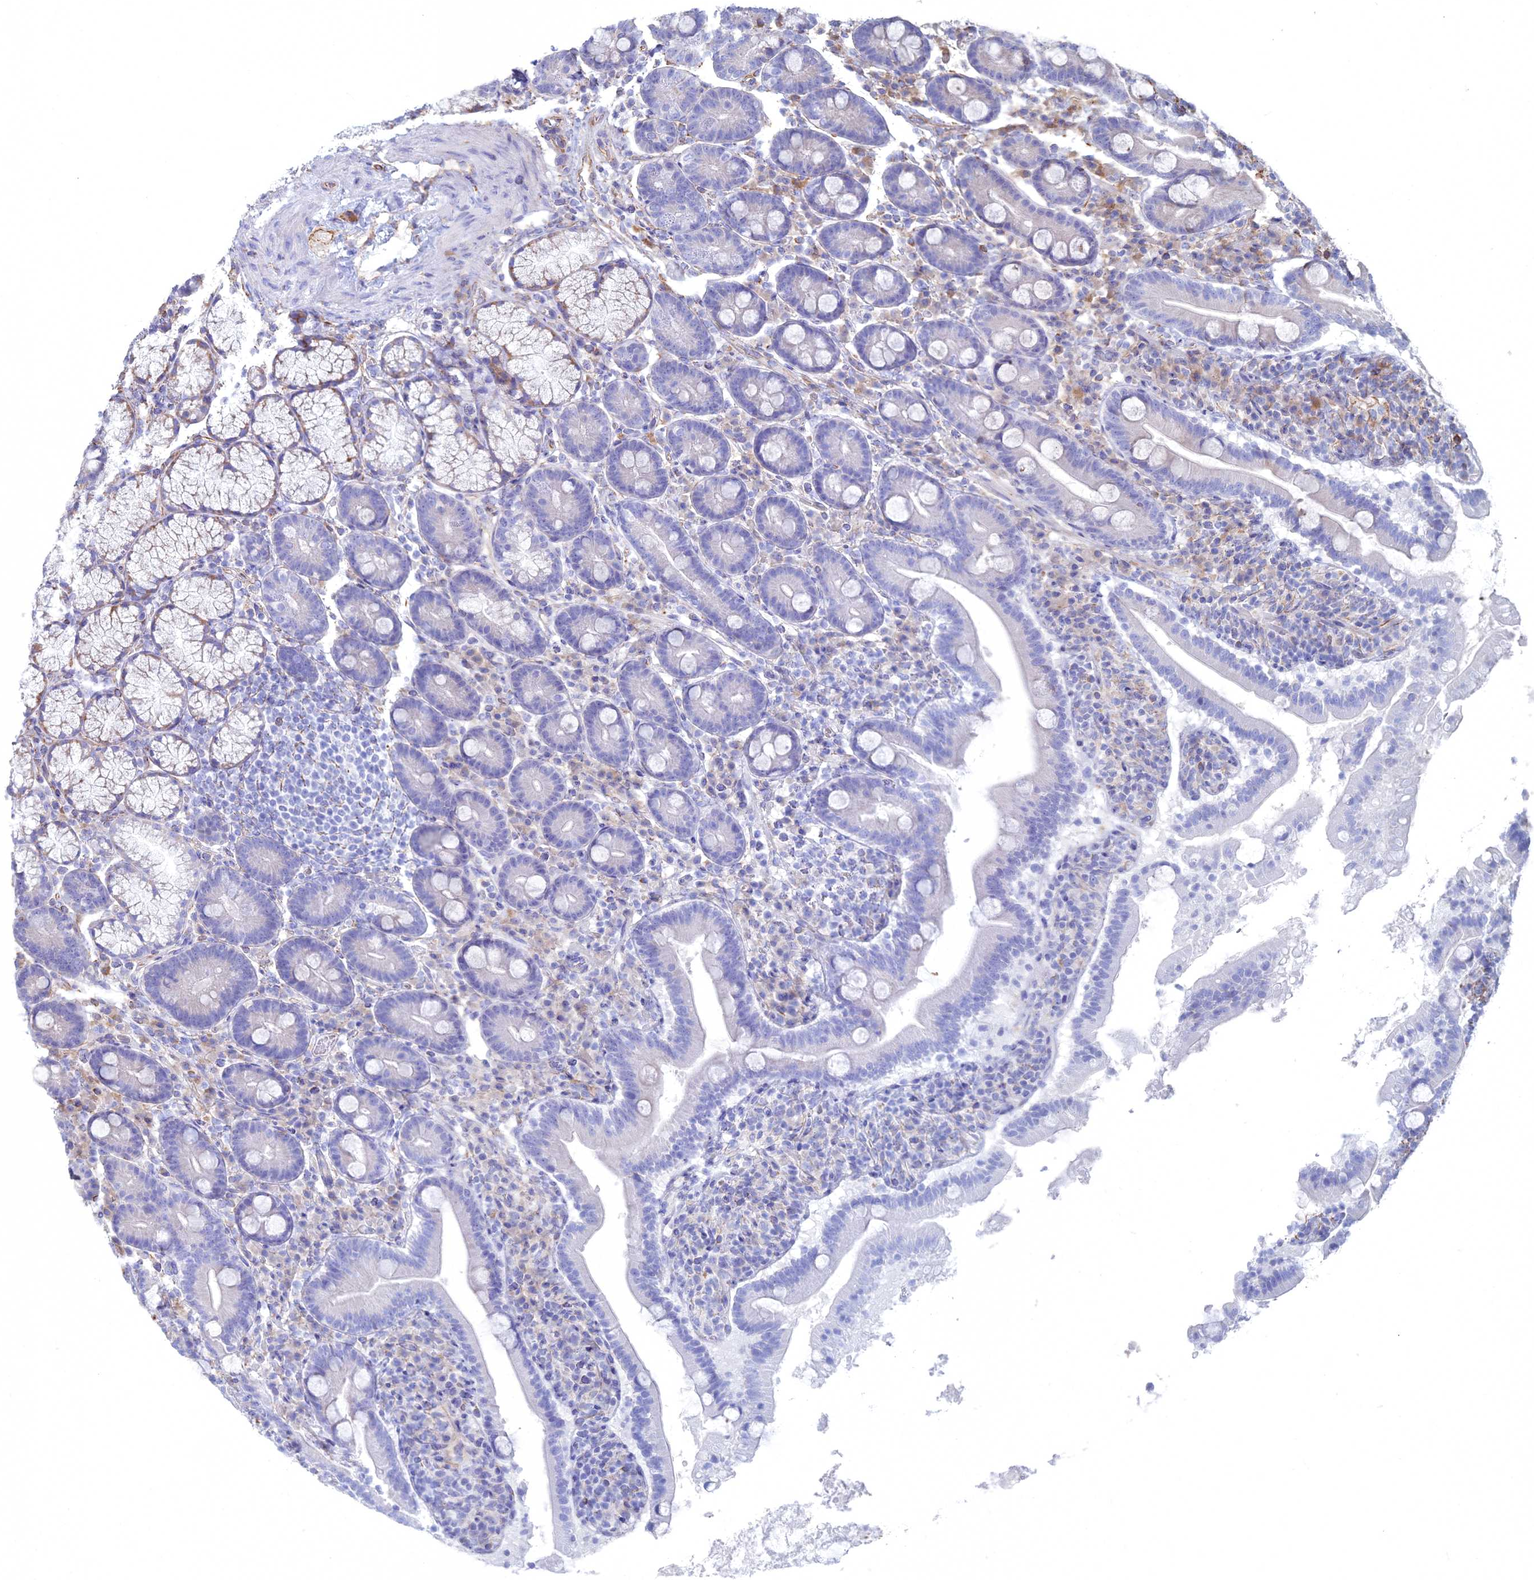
{"staining": {"intensity": "negative", "quantity": "none", "location": "none"}, "tissue": "duodenum", "cell_type": "Glandular cells", "image_type": "normal", "snomed": [{"axis": "morphology", "description": "Normal tissue, NOS"}, {"axis": "topography", "description": "Duodenum"}], "caption": "Immunohistochemistry image of normal duodenum stained for a protein (brown), which demonstrates no expression in glandular cells. (DAB (3,3'-diaminobenzidine) IHC with hematoxylin counter stain).", "gene": "CLVS2", "patient": {"sex": "male", "age": 35}}